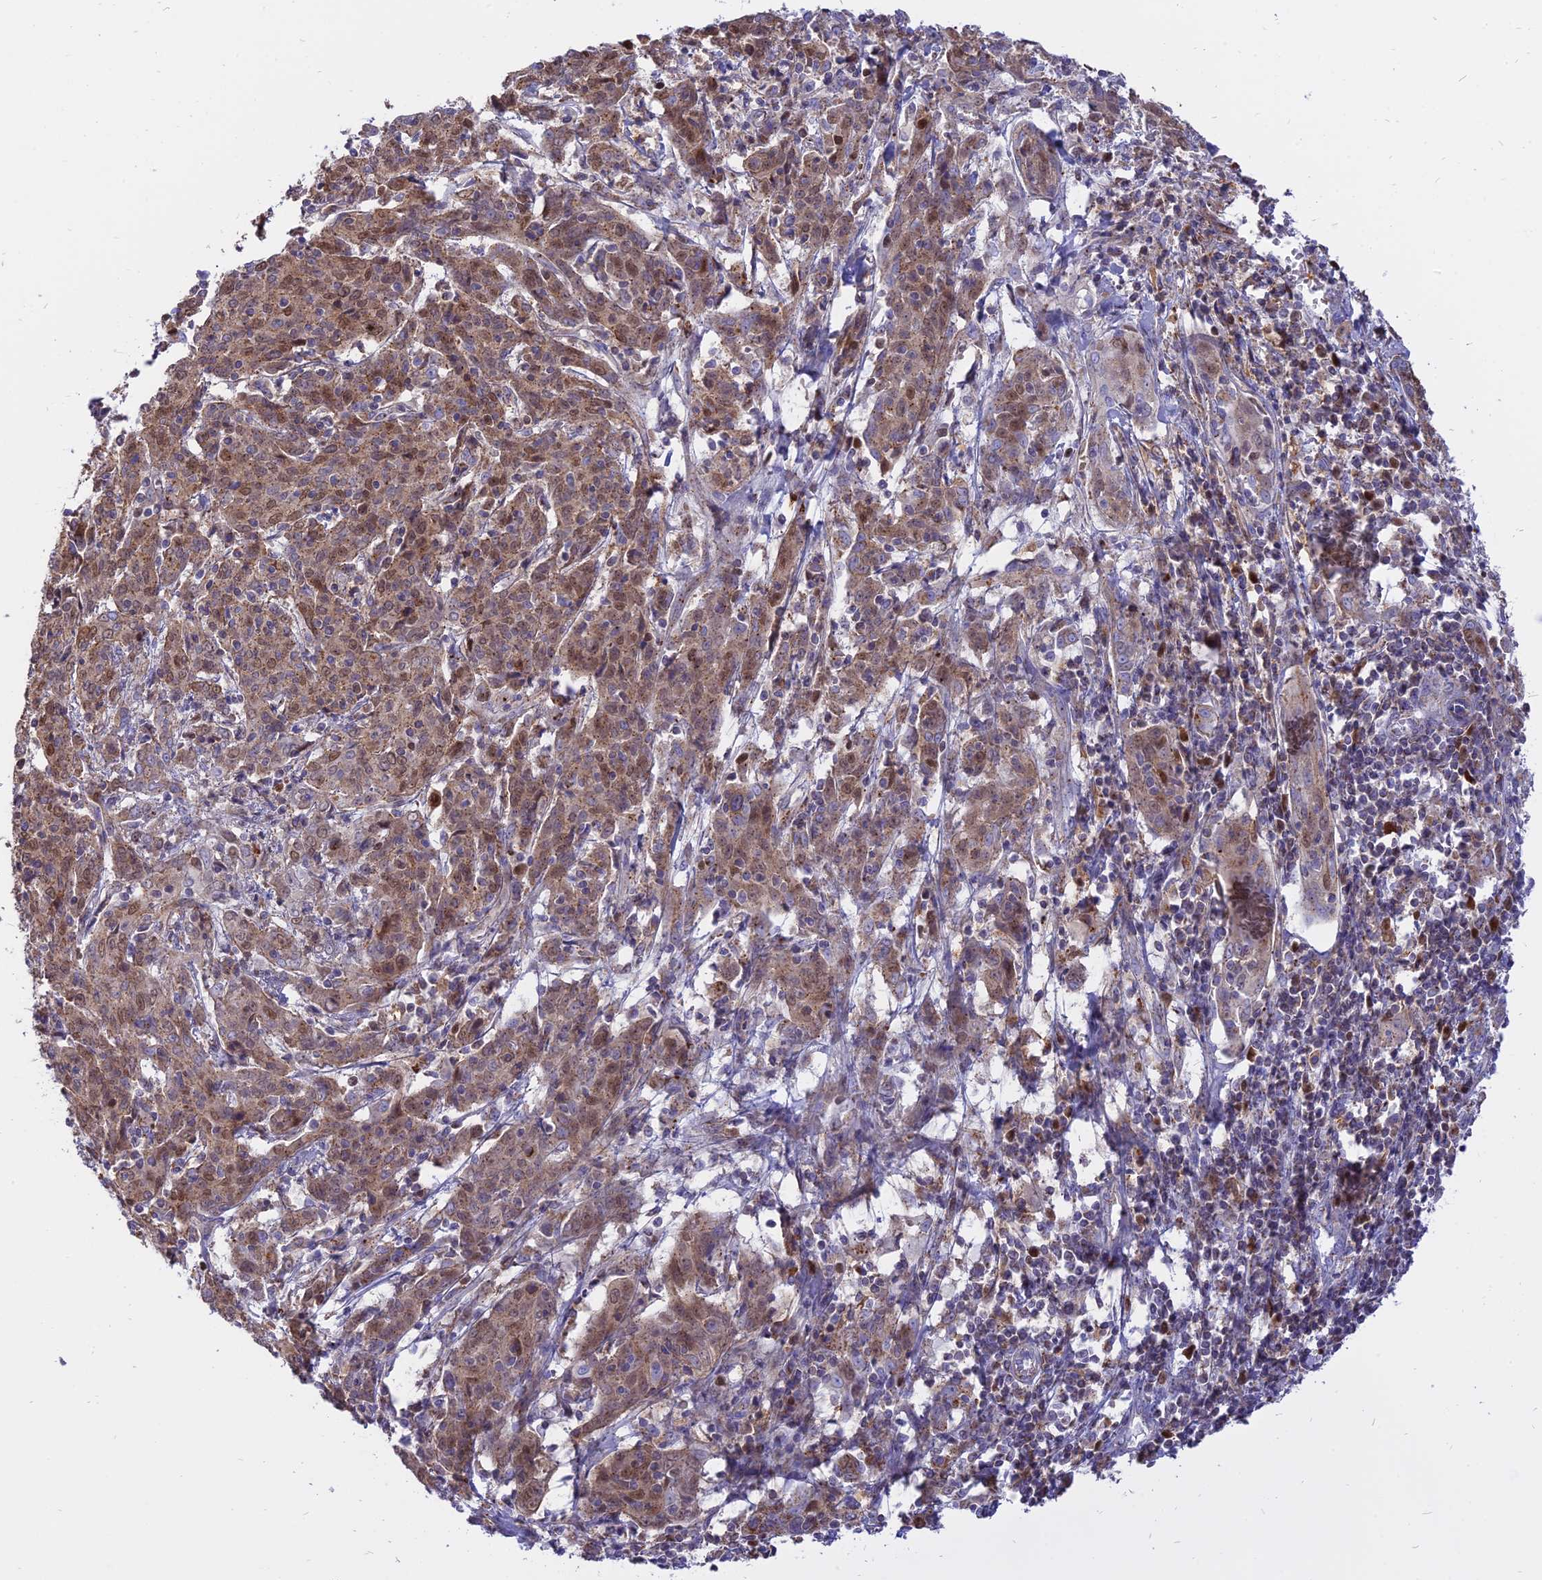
{"staining": {"intensity": "moderate", "quantity": "25%-75%", "location": "cytoplasmic/membranous,nuclear"}, "tissue": "cervical cancer", "cell_type": "Tumor cells", "image_type": "cancer", "snomed": [{"axis": "morphology", "description": "Squamous cell carcinoma, NOS"}, {"axis": "topography", "description": "Cervix"}], "caption": "Cervical cancer stained with IHC shows moderate cytoplasmic/membranous and nuclear positivity in approximately 25%-75% of tumor cells.", "gene": "CENPV", "patient": {"sex": "female", "age": 67}}